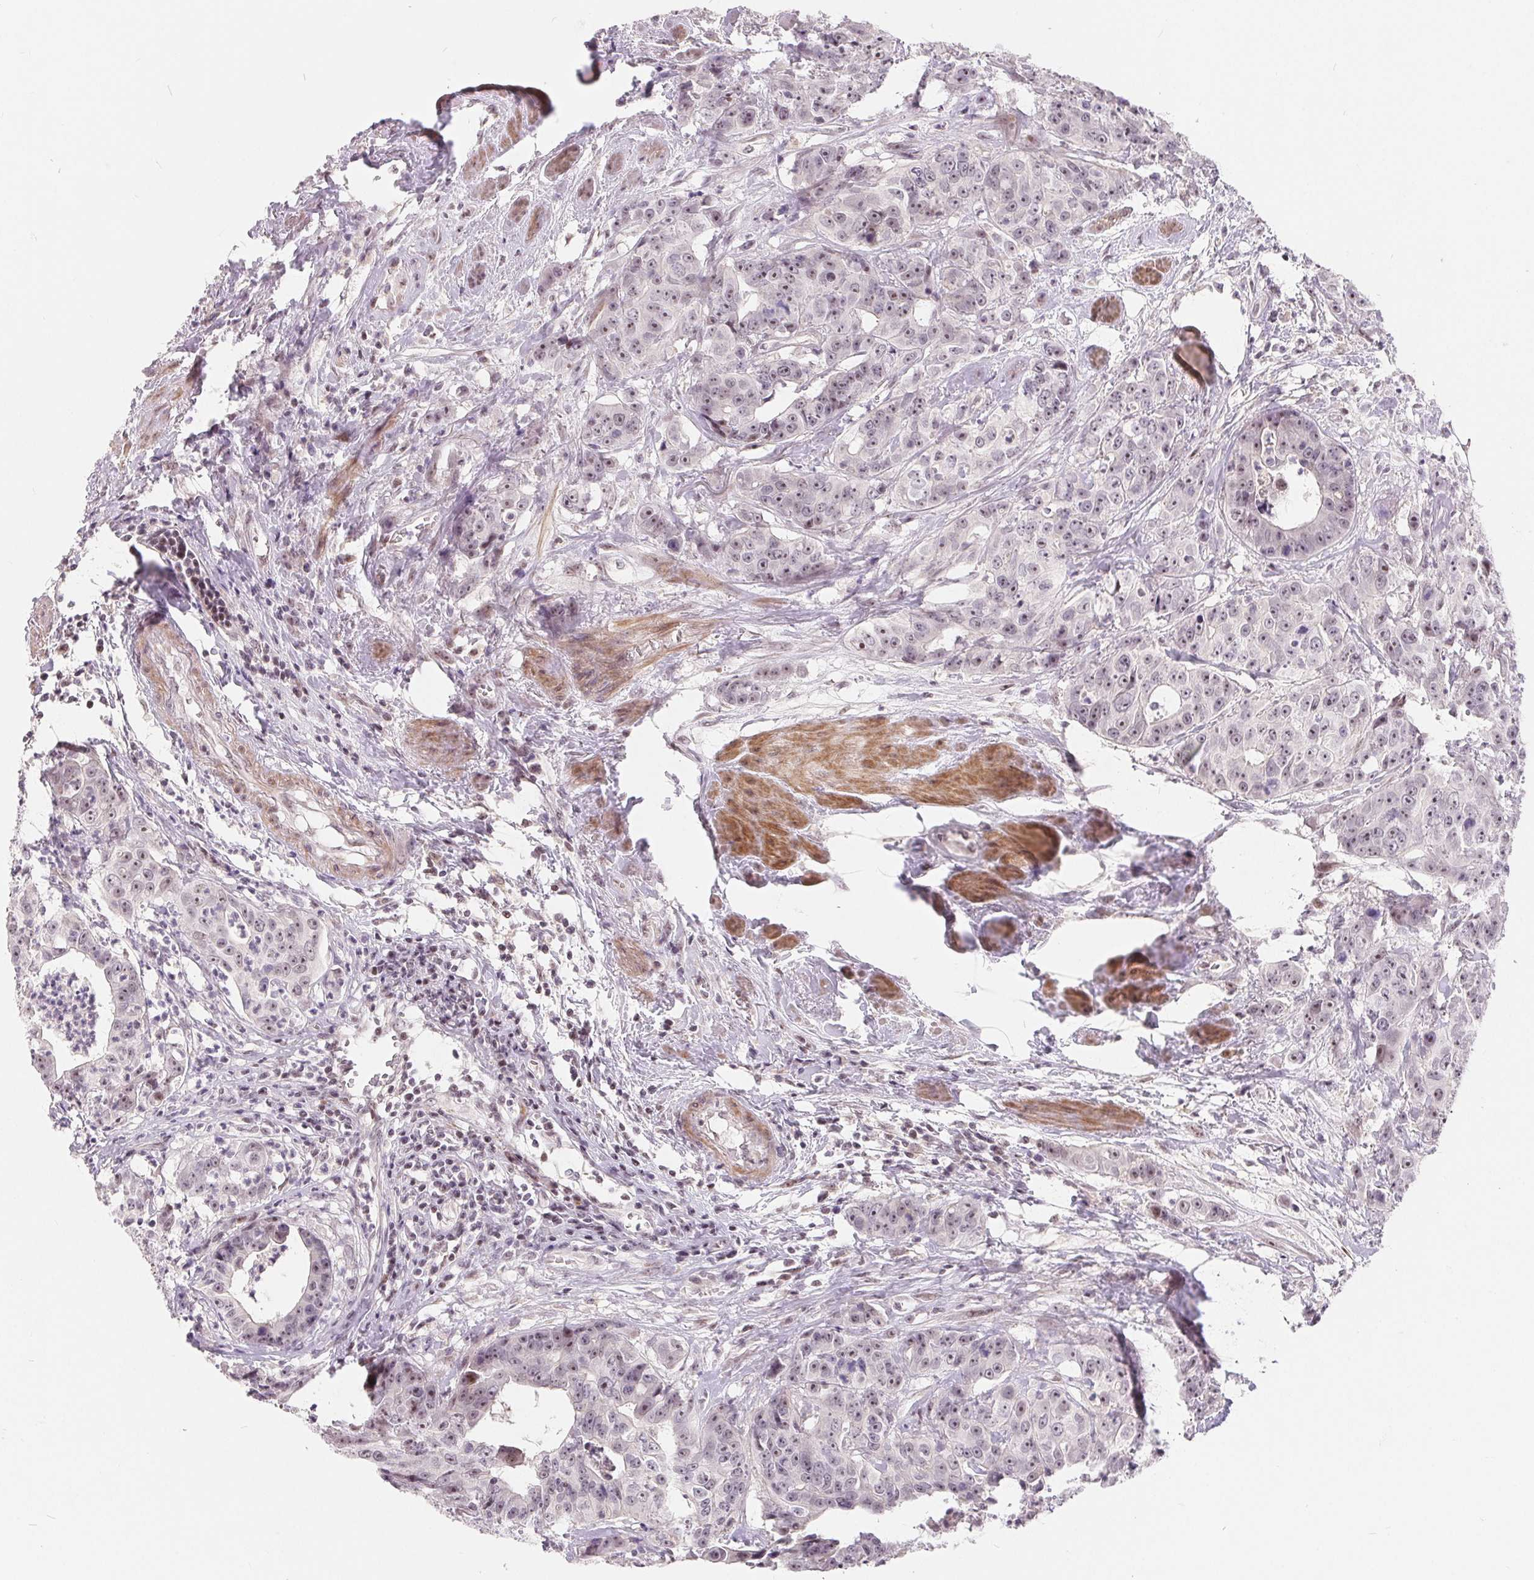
{"staining": {"intensity": "weak", "quantity": "25%-75%", "location": "nuclear"}, "tissue": "colorectal cancer", "cell_type": "Tumor cells", "image_type": "cancer", "snomed": [{"axis": "morphology", "description": "Adenocarcinoma, NOS"}, {"axis": "topography", "description": "Rectum"}], "caption": "Immunohistochemistry (IHC) micrograph of neoplastic tissue: colorectal cancer (adenocarcinoma) stained using IHC demonstrates low levels of weak protein expression localized specifically in the nuclear of tumor cells, appearing as a nuclear brown color.", "gene": "NRG2", "patient": {"sex": "female", "age": 62}}